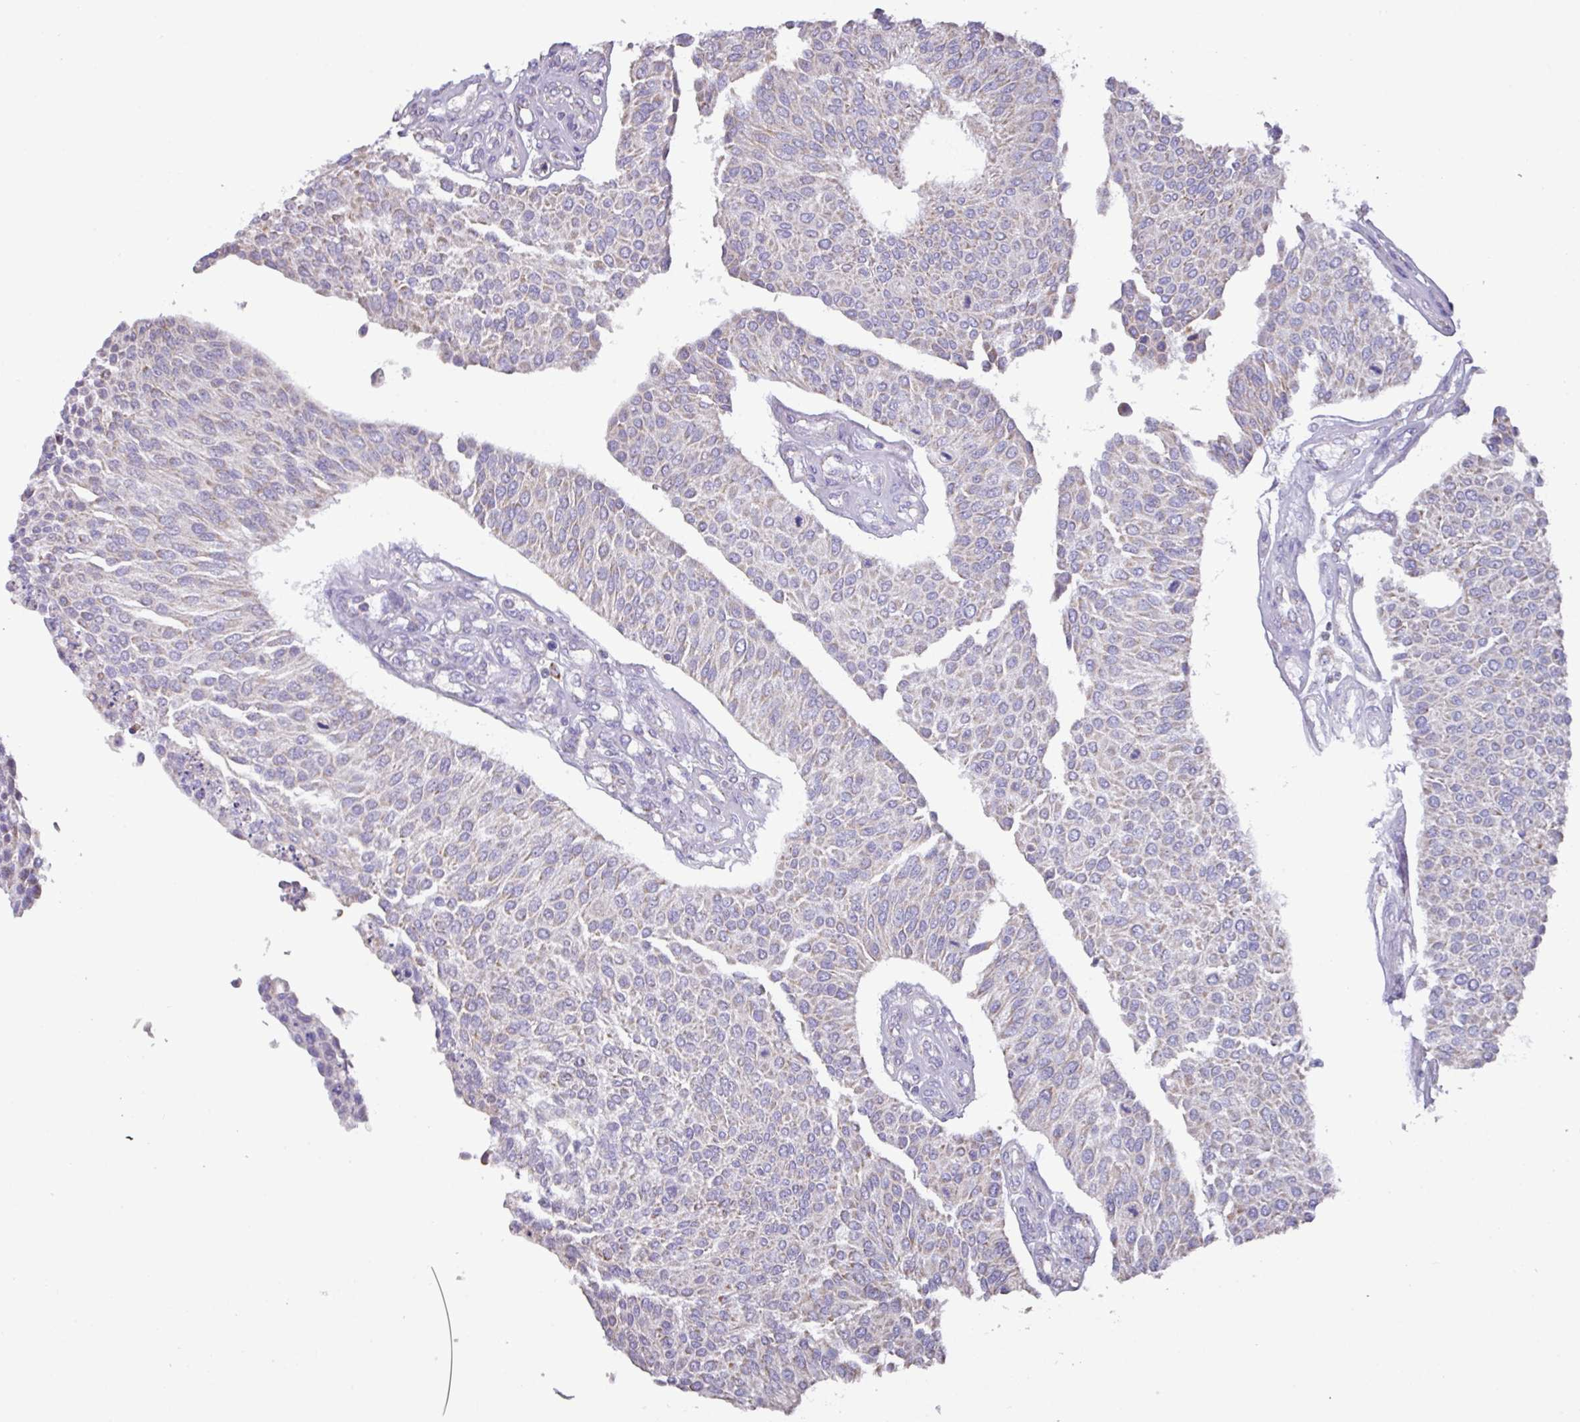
{"staining": {"intensity": "weak", "quantity": "<25%", "location": "cytoplasmic/membranous"}, "tissue": "urothelial cancer", "cell_type": "Tumor cells", "image_type": "cancer", "snomed": [{"axis": "morphology", "description": "Urothelial carcinoma, NOS"}, {"axis": "topography", "description": "Urinary bladder"}], "caption": "The photomicrograph demonstrates no significant positivity in tumor cells of transitional cell carcinoma. Nuclei are stained in blue.", "gene": "MT-ND4", "patient": {"sex": "male", "age": 55}}